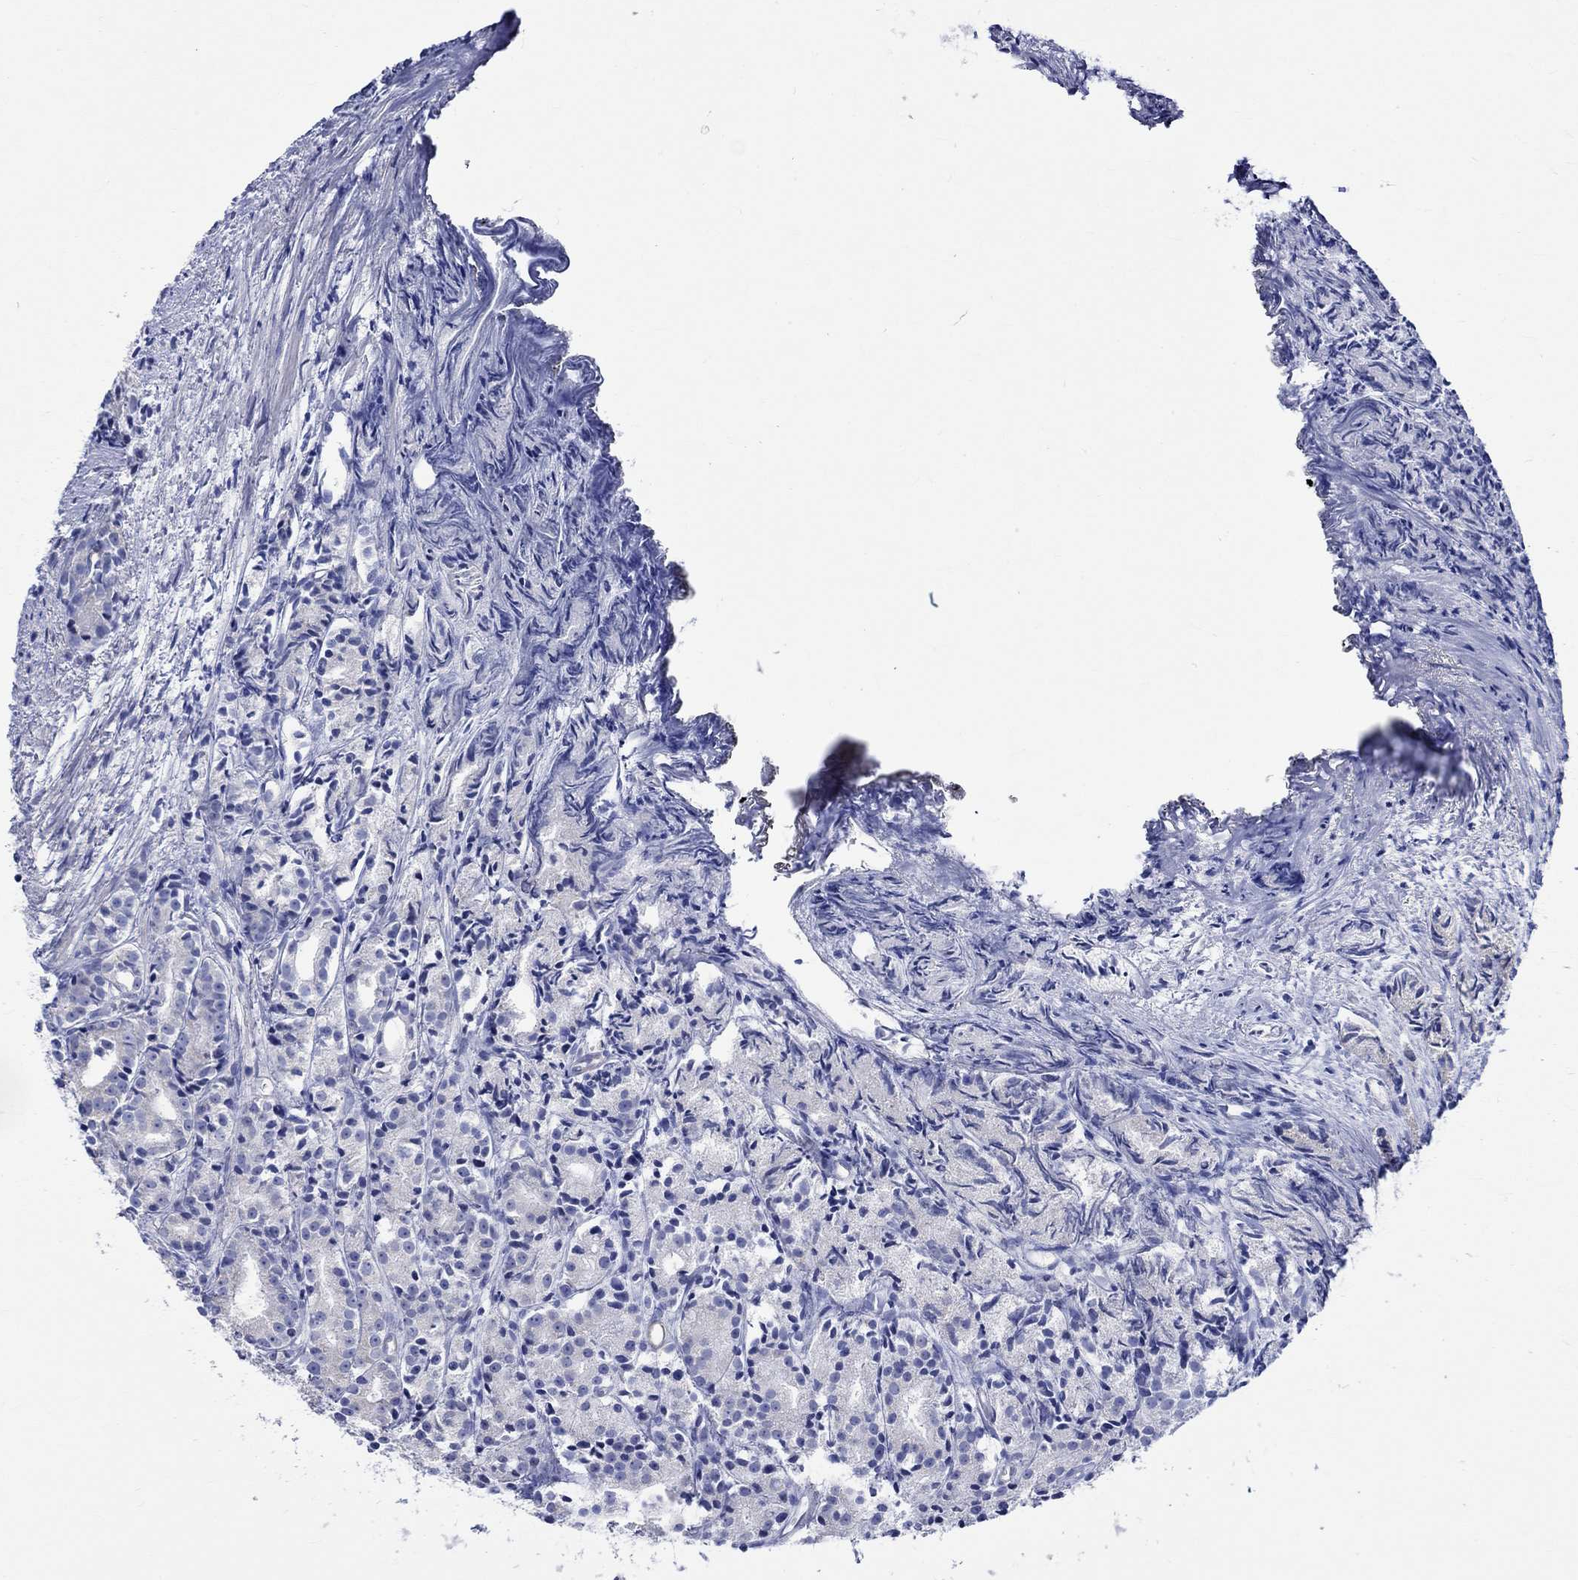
{"staining": {"intensity": "negative", "quantity": "none", "location": "none"}, "tissue": "prostate cancer", "cell_type": "Tumor cells", "image_type": "cancer", "snomed": [{"axis": "morphology", "description": "Adenocarcinoma, Medium grade"}, {"axis": "topography", "description": "Prostate"}], "caption": "Prostate adenocarcinoma (medium-grade) was stained to show a protein in brown. There is no significant expression in tumor cells. (DAB immunohistochemistry, high magnification).", "gene": "HARBI1", "patient": {"sex": "male", "age": 74}}